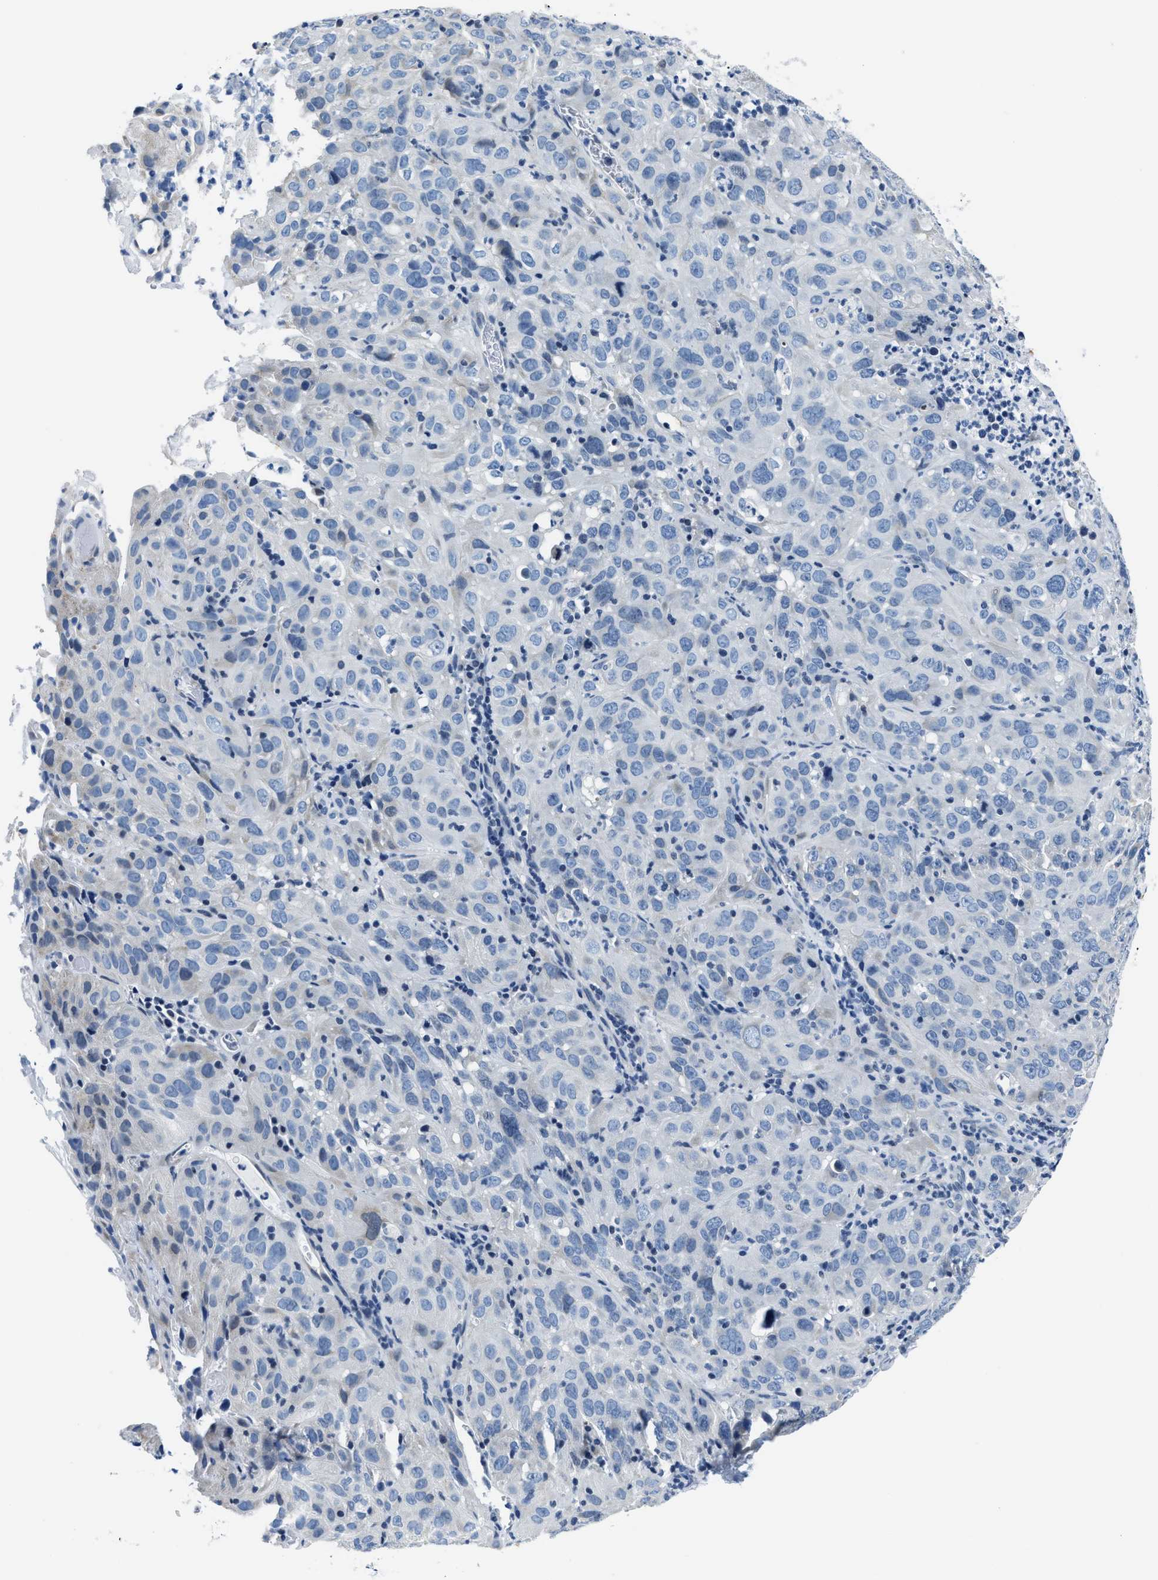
{"staining": {"intensity": "negative", "quantity": "none", "location": "none"}, "tissue": "cervical cancer", "cell_type": "Tumor cells", "image_type": "cancer", "snomed": [{"axis": "morphology", "description": "Squamous cell carcinoma, NOS"}, {"axis": "topography", "description": "Cervix"}], "caption": "Human squamous cell carcinoma (cervical) stained for a protein using immunohistochemistry exhibits no staining in tumor cells.", "gene": "ASZ1", "patient": {"sex": "female", "age": 32}}